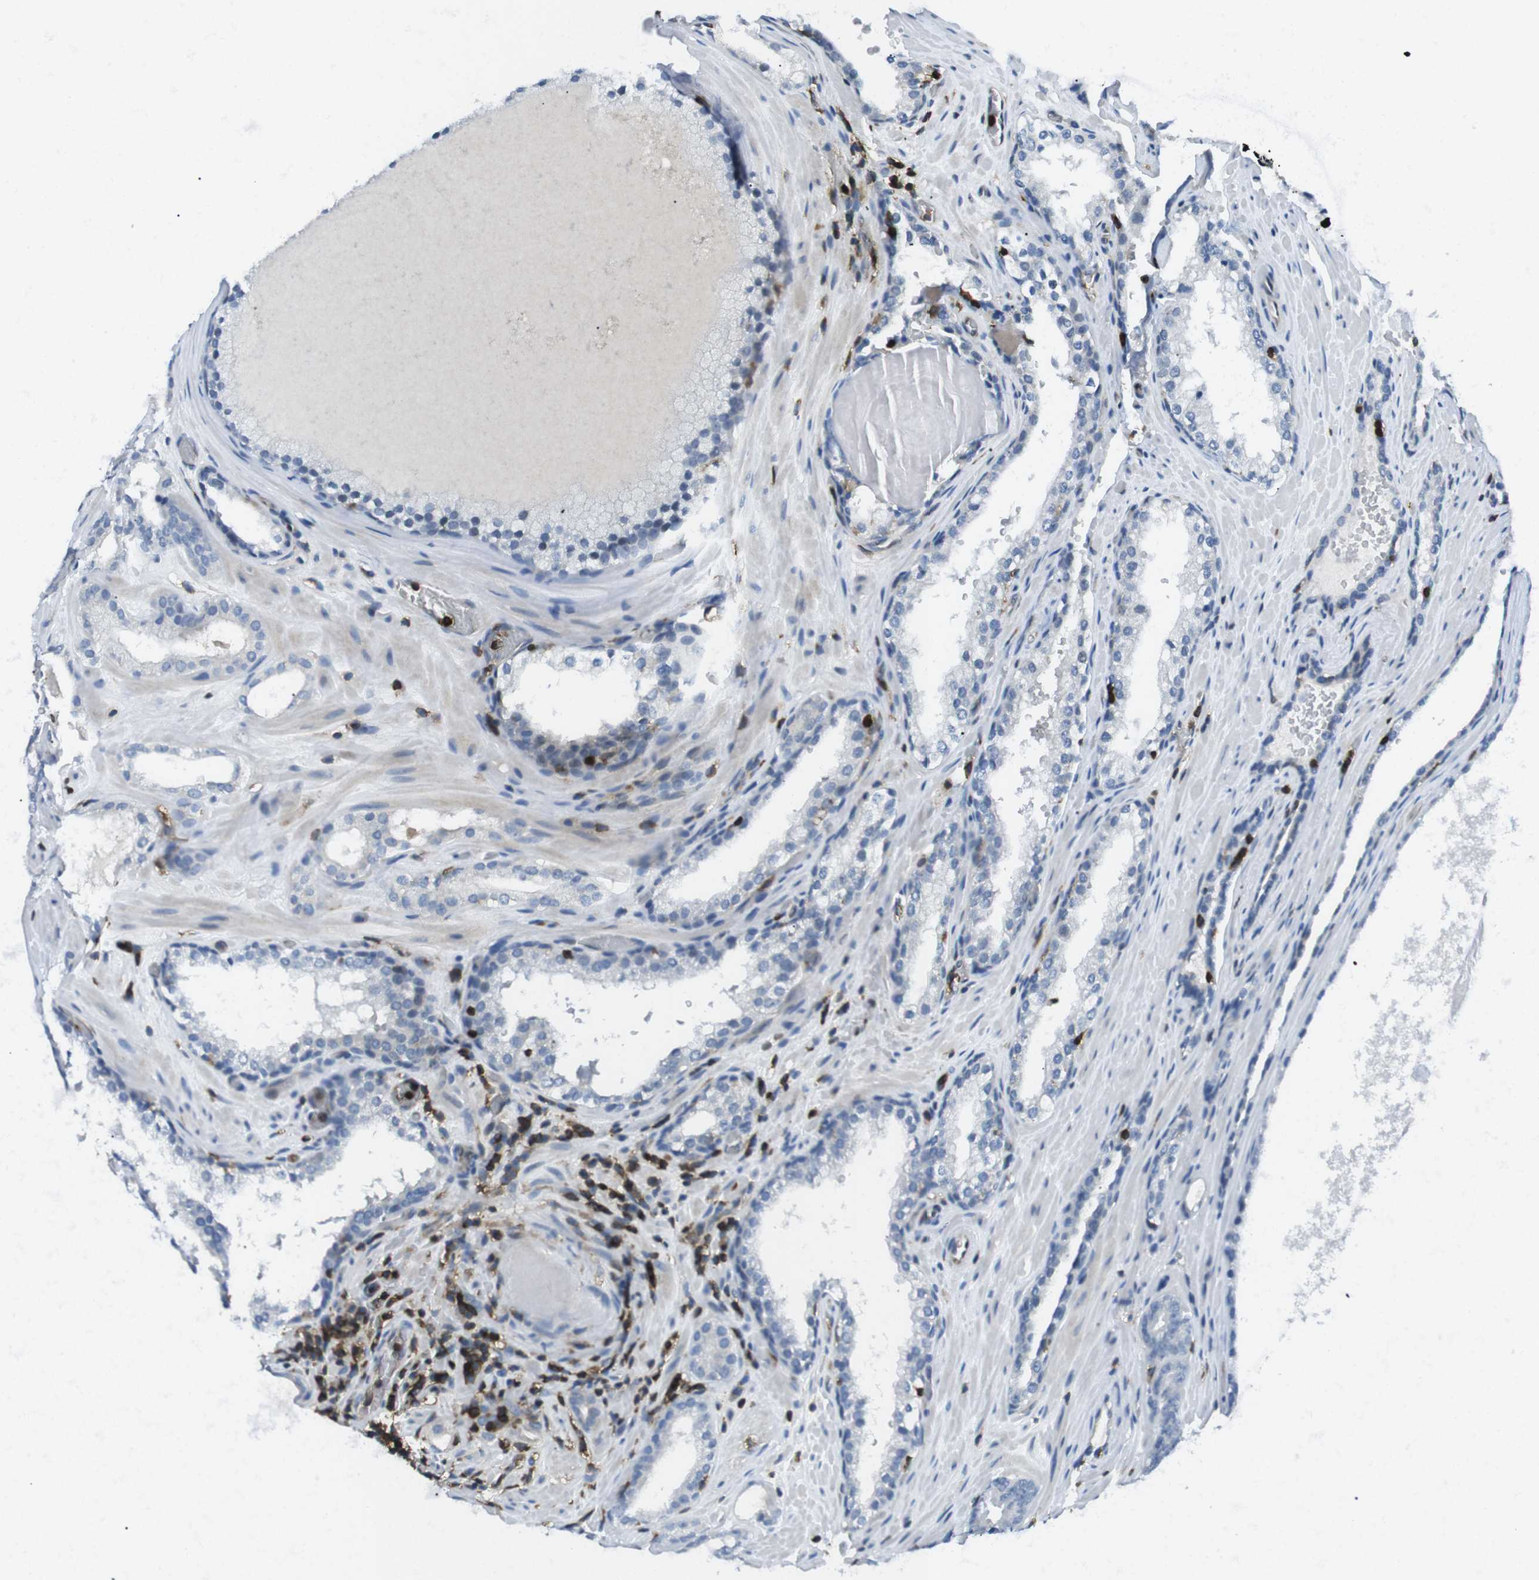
{"staining": {"intensity": "negative", "quantity": "none", "location": "none"}, "tissue": "prostate cancer", "cell_type": "Tumor cells", "image_type": "cancer", "snomed": [{"axis": "morphology", "description": "Adenocarcinoma, High grade"}, {"axis": "topography", "description": "Prostate"}], "caption": "This is an IHC micrograph of human prostate high-grade adenocarcinoma. There is no staining in tumor cells.", "gene": "STK10", "patient": {"sex": "male", "age": 60}}